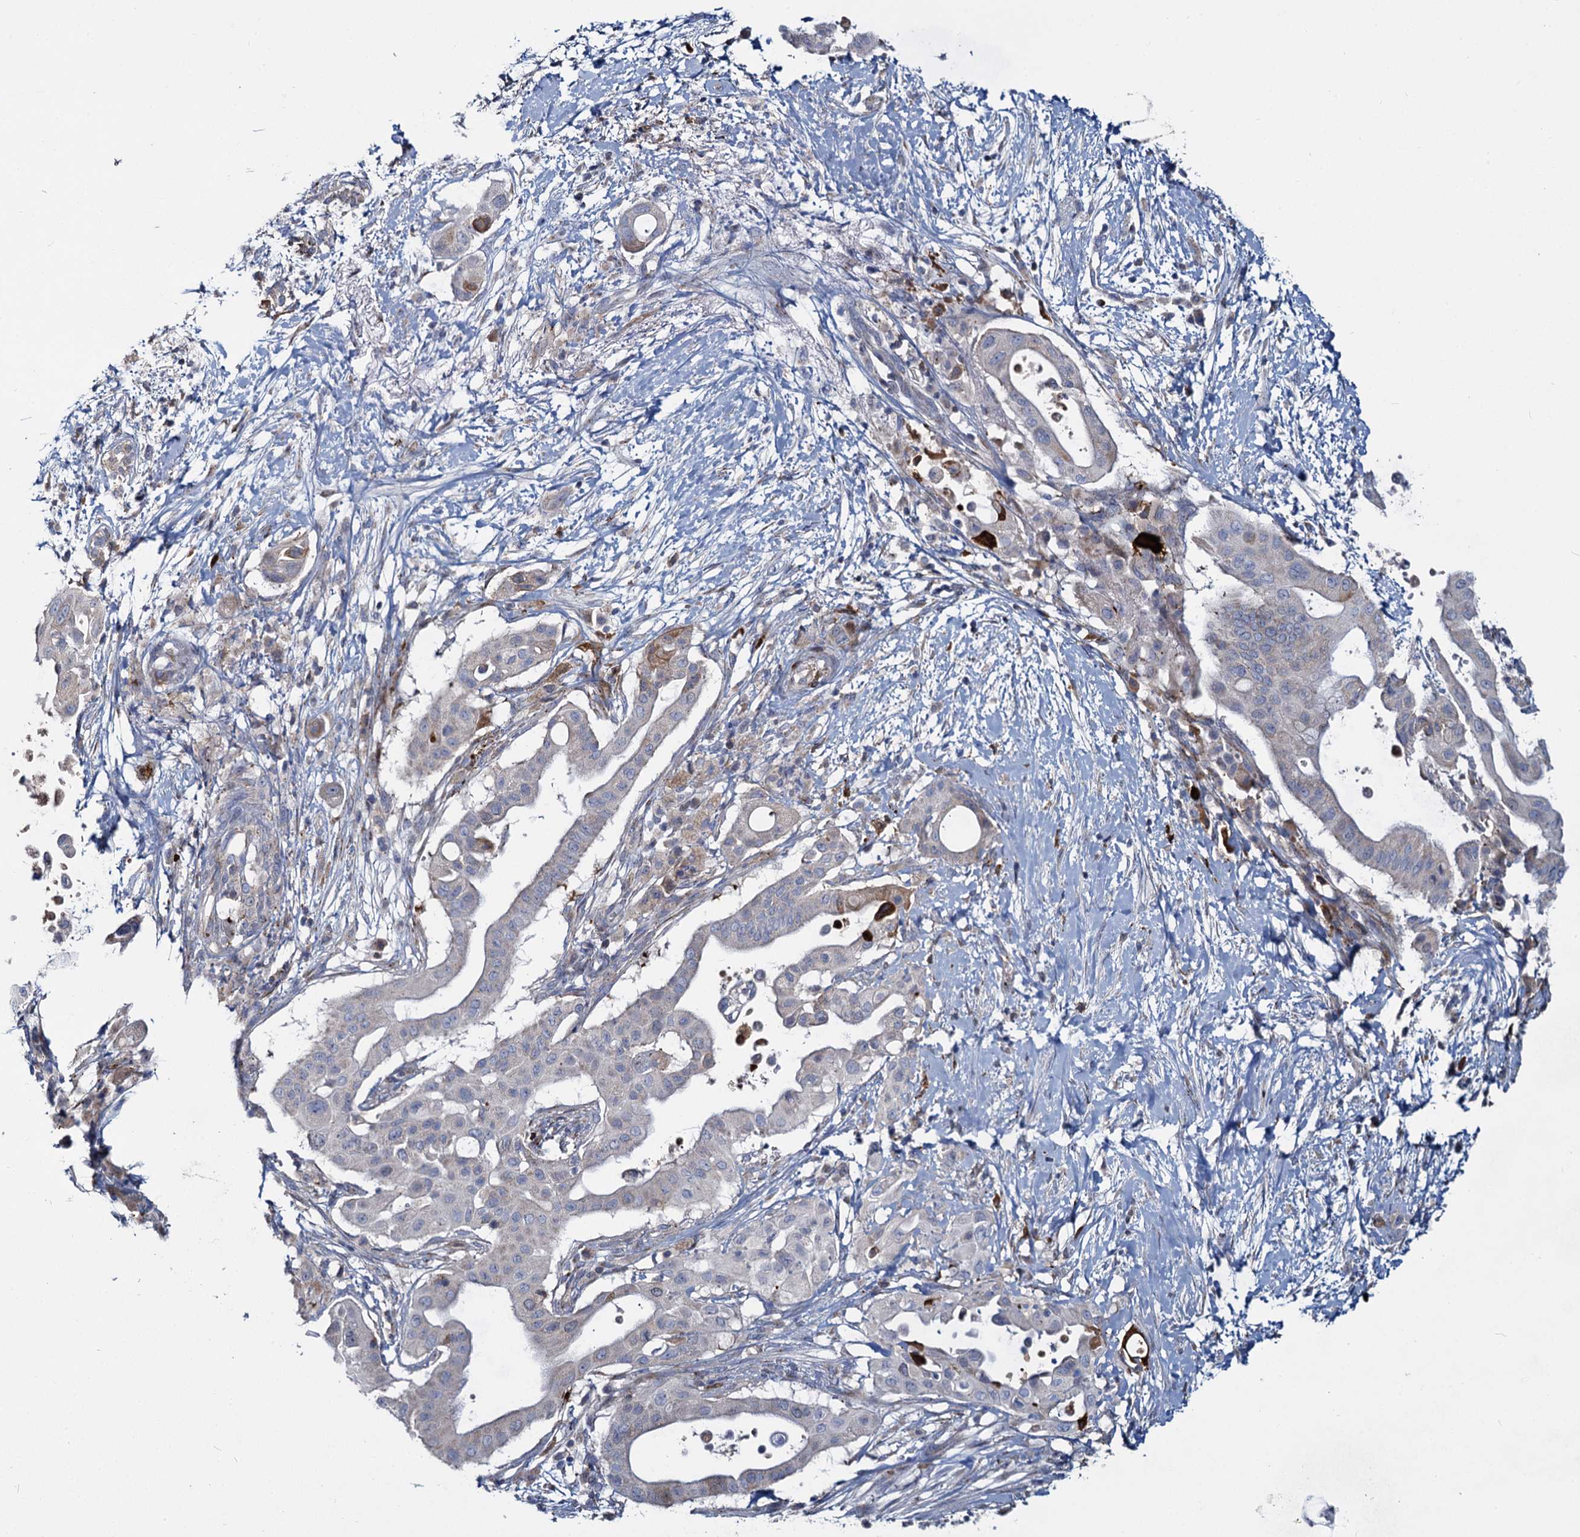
{"staining": {"intensity": "weak", "quantity": "<25%", "location": "cytoplasmic/membranous"}, "tissue": "pancreatic cancer", "cell_type": "Tumor cells", "image_type": "cancer", "snomed": [{"axis": "morphology", "description": "Adenocarcinoma, NOS"}, {"axis": "topography", "description": "Pancreas"}], "caption": "An IHC photomicrograph of adenocarcinoma (pancreatic) is shown. There is no staining in tumor cells of adenocarcinoma (pancreatic).", "gene": "DCUN1D2", "patient": {"sex": "male", "age": 68}}